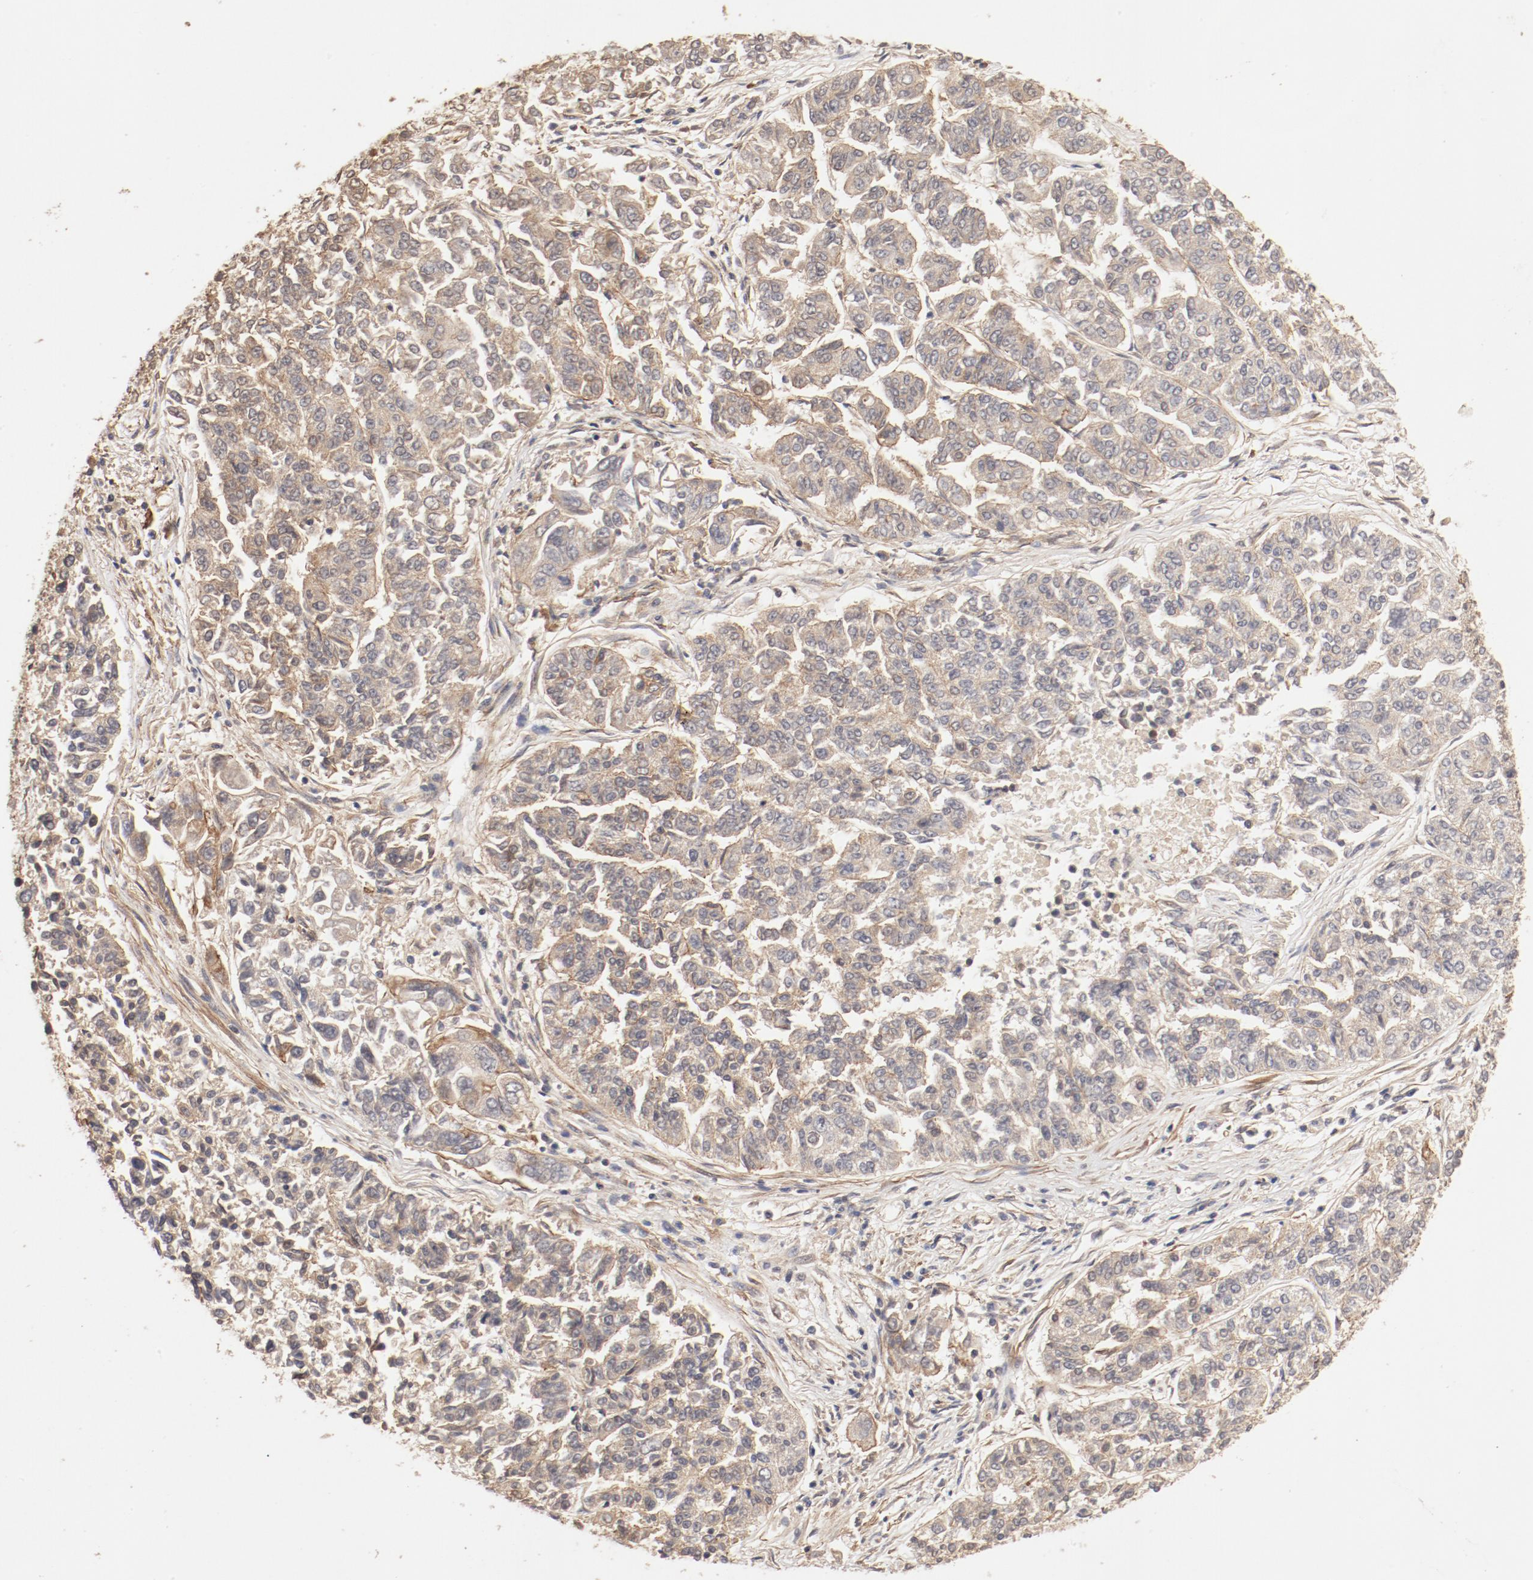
{"staining": {"intensity": "moderate", "quantity": ">75%", "location": "cytoplasmic/membranous"}, "tissue": "lung cancer", "cell_type": "Tumor cells", "image_type": "cancer", "snomed": [{"axis": "morphology", "description": "Adenocarcinoma, NOS"}, {"axis": "topography", "description": "Lung"}], "caption": "DAB (3,3'-diaminobenzidine) immunohistochemical staining of human lung cancer (adenocarcinoma) displays moderate cytoplasmic/membranous protein positivity in approximately >75% of tumor cells.", "gene": "IL3RA", "patient": {"sex": "male", "age": 84}}